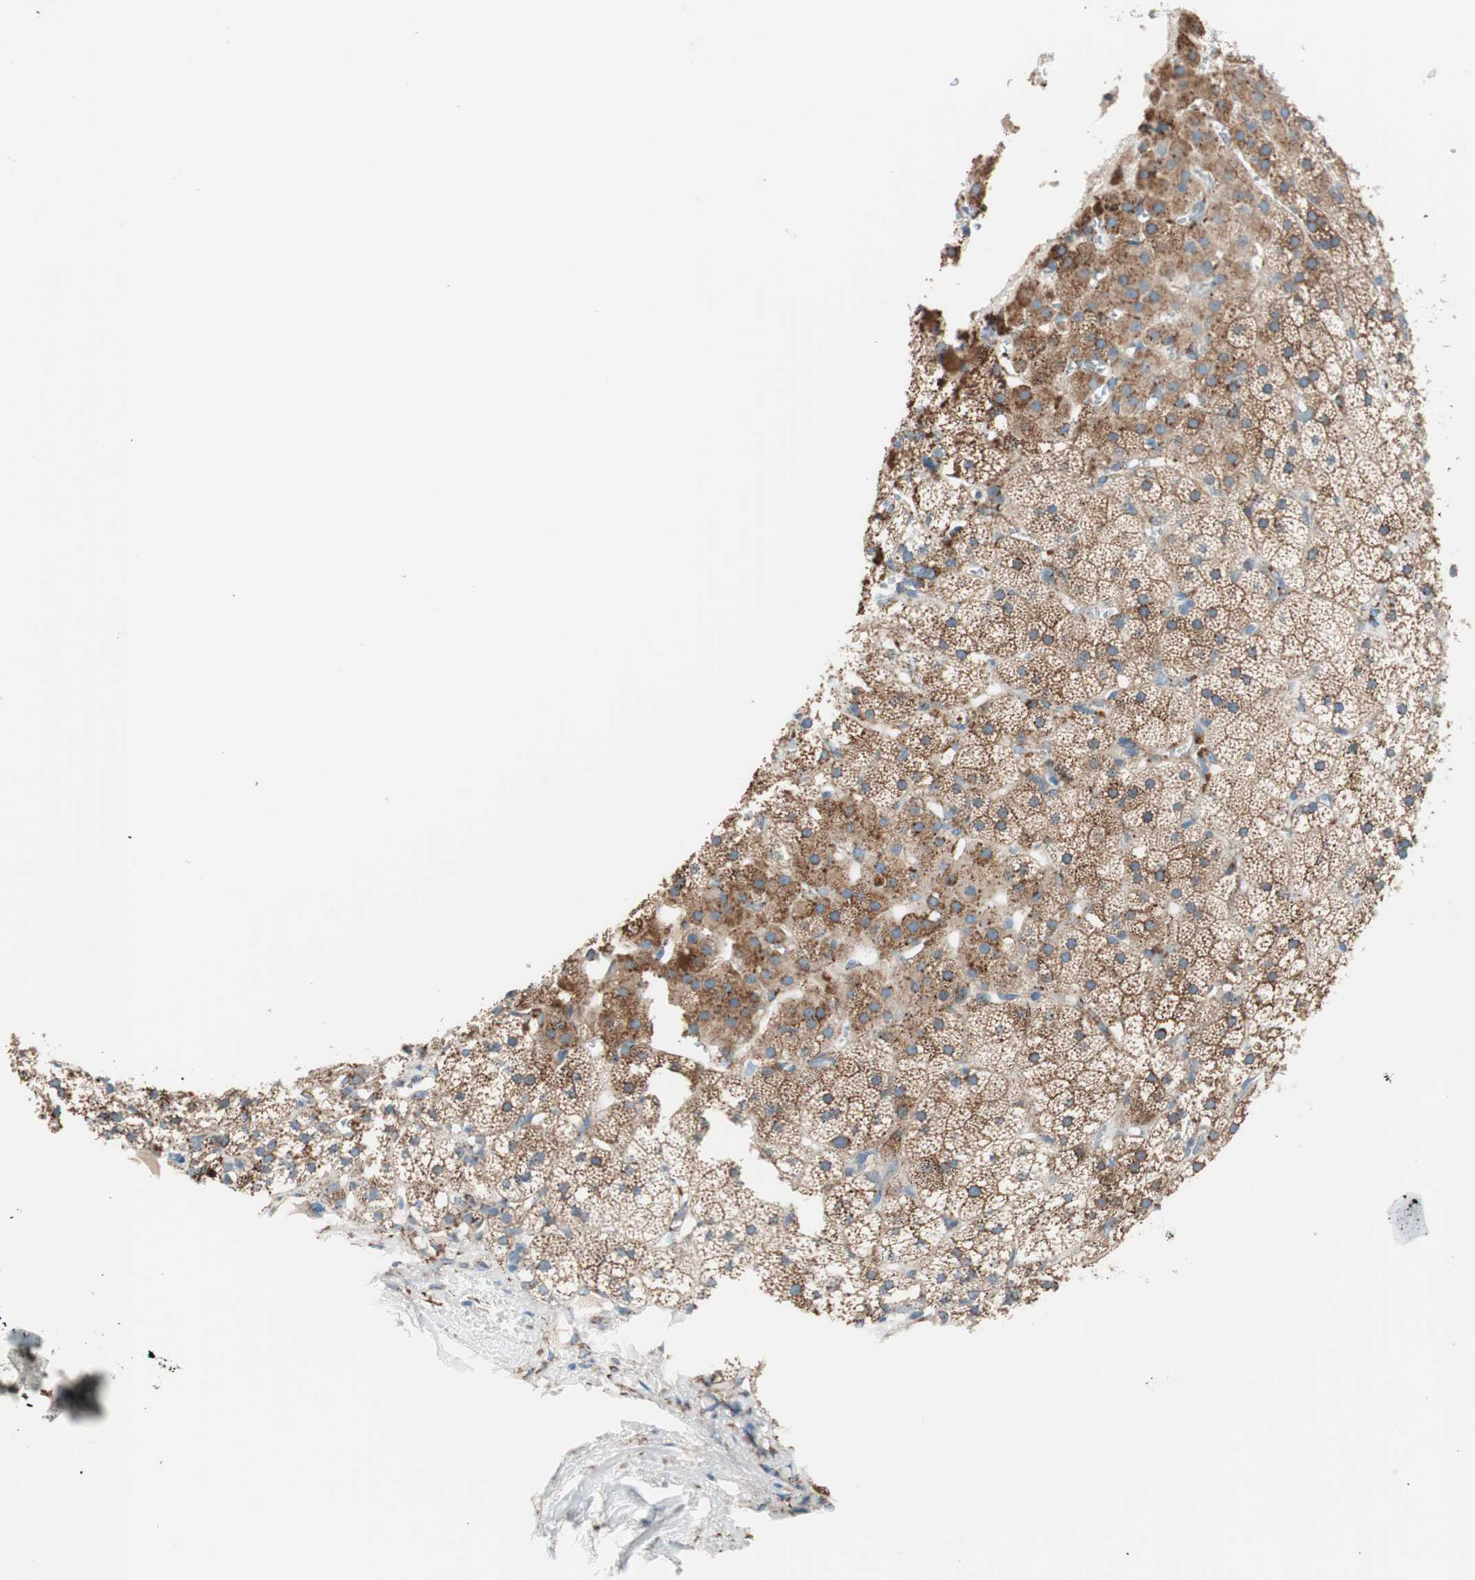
{"staining": {"intensity": "moderate", "quantity": ">75%", "location": "cytoplasmic/membranous"}, "tissue": "adrenal gland", "cell_type": "Glandular cells", "image_type": "normal", "snomed": [{"axis": "morphology", "description": "Normal tissue, NOS"}, {"axis": "topography", "description": "Adrenal gland"}], "caption": "Glandular cells demonstrate moderate cytoplasmic/membranous expression in approximately >75% of cells in unremarkable adrenal gland. The staining was performed using DAB (3,3'-diaminobenzidine), with brown indicating positive protein expression. Nuclei are stained blue with hematoxylin.", "gene": "P4HTM", "patient": {"sex": "male", "age": 35}}